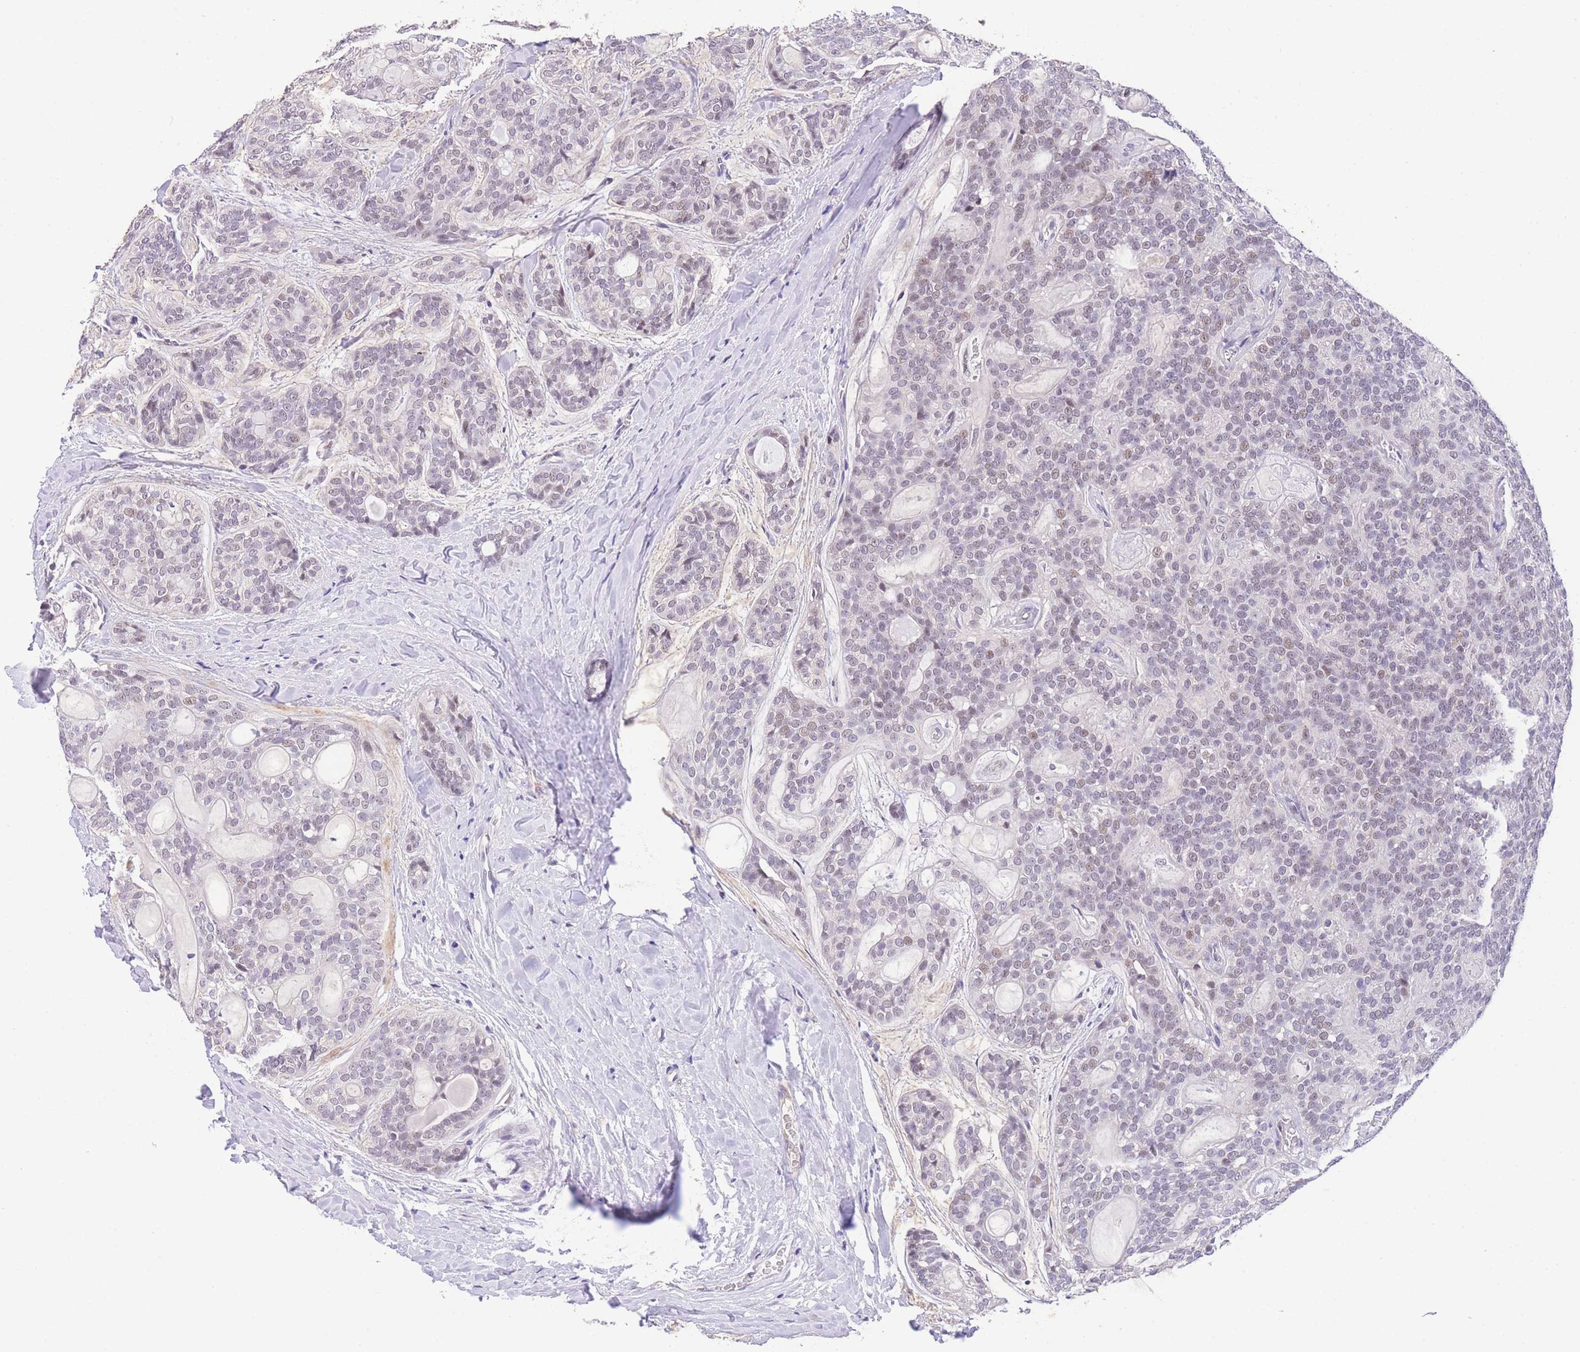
{"staining": {"intensity": "negative", "quantity": "none", "location": "none"}, "tissue": "head and neck cancer", "cell_type": "Tumor cells", "image_type": "cancer", "snomed": [{"axis": "morphology", "description": "Adenocarcinoma, NOS"}, {"axis": "topography", "description": "Head-Neck"}], "caption": "An image of adenocarcinoma (head and neck) stained for a protein displays no brown staining in tumor cells. The staining is performed using DAB brown chromogen with nuclei counter-stained in using hematoxylin.", "gene": "SLC35F2", "patient": {"sex": "male", "age": 66}}